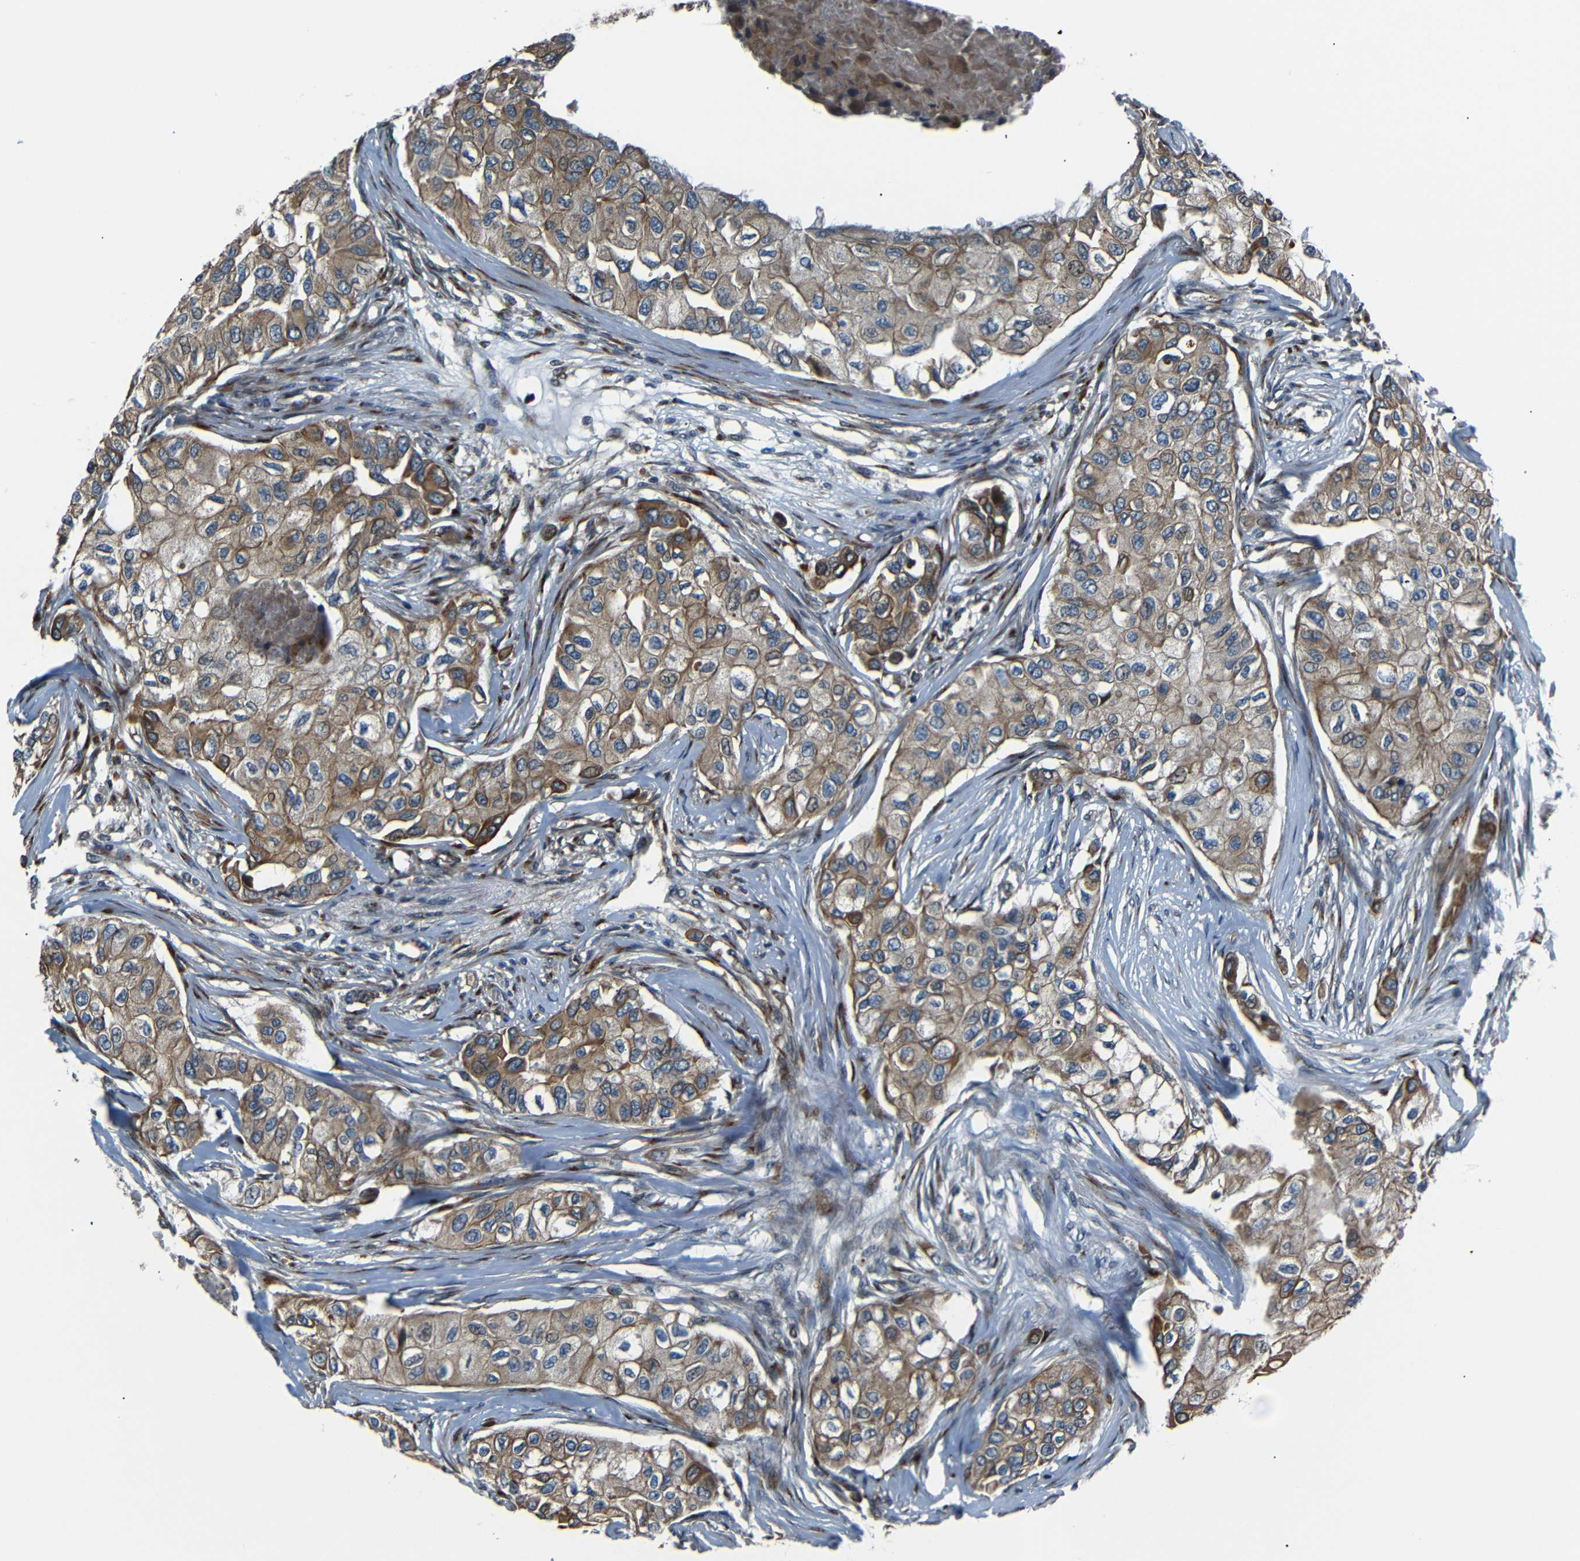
{"staining": {"intensity": "moderate", "quantity": ">75%", "location": "cytoplasmic/membranous"}, "tissue": "breast cancer", "cell_type": "Tumor cells", "image_type": "cancer", "snomed": [{"axis": "morphology", "description": "Normal tissue, NOS"}, {"axis": "morphology", "description": "Duct carcinoma"}, {"axis": "topography", "description": "Breast"}], "caption": "There is medium levels of moderate cytoplasmic/membranous positivity in tumor cells of breast cancer (invasive ductal carcinoma), as demonstrated by immunohistochemical staining (brown color).", "gene": "AKAP9", "patient": {"sex": "female", "age": 49}}